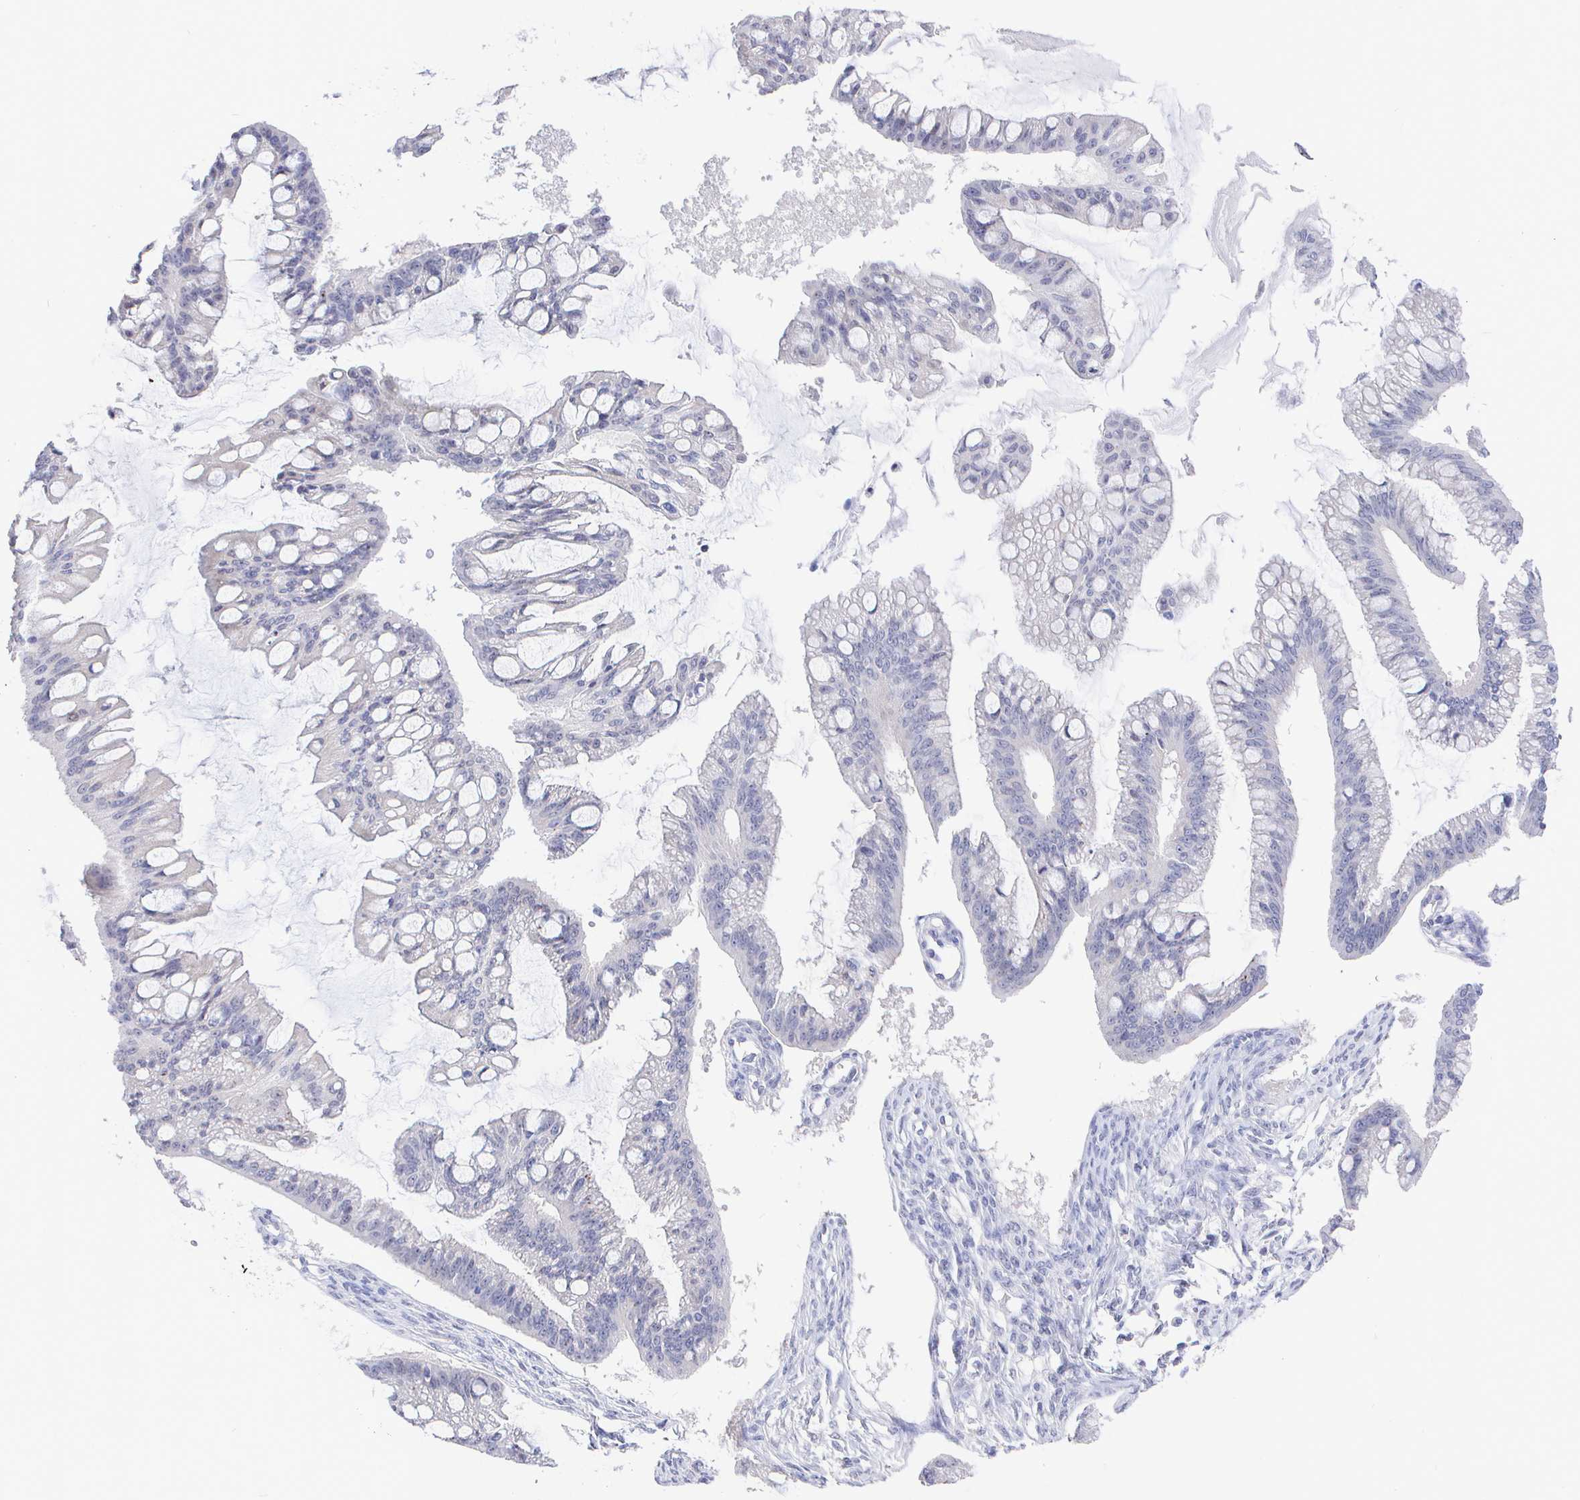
{"staining": {"intensity": "negative", "quantity": "none", "location": "none"}, "tissue": "ovarian cancer", "cell_type": "Tumor cells", "image_type": "cancer", "snomed": [{"axis": "morphology", "description": "Cystadenocarcinoma, mucinous, NOS"}, {"axis": "topography", "description": "Ovary"}], "caption": "Immunohistochemistry (IHC) of ovarian cancer exhibits no staining in tumor cells.", "gene": "LRRC23", "patient": {"sex": "female", "age": 73}}